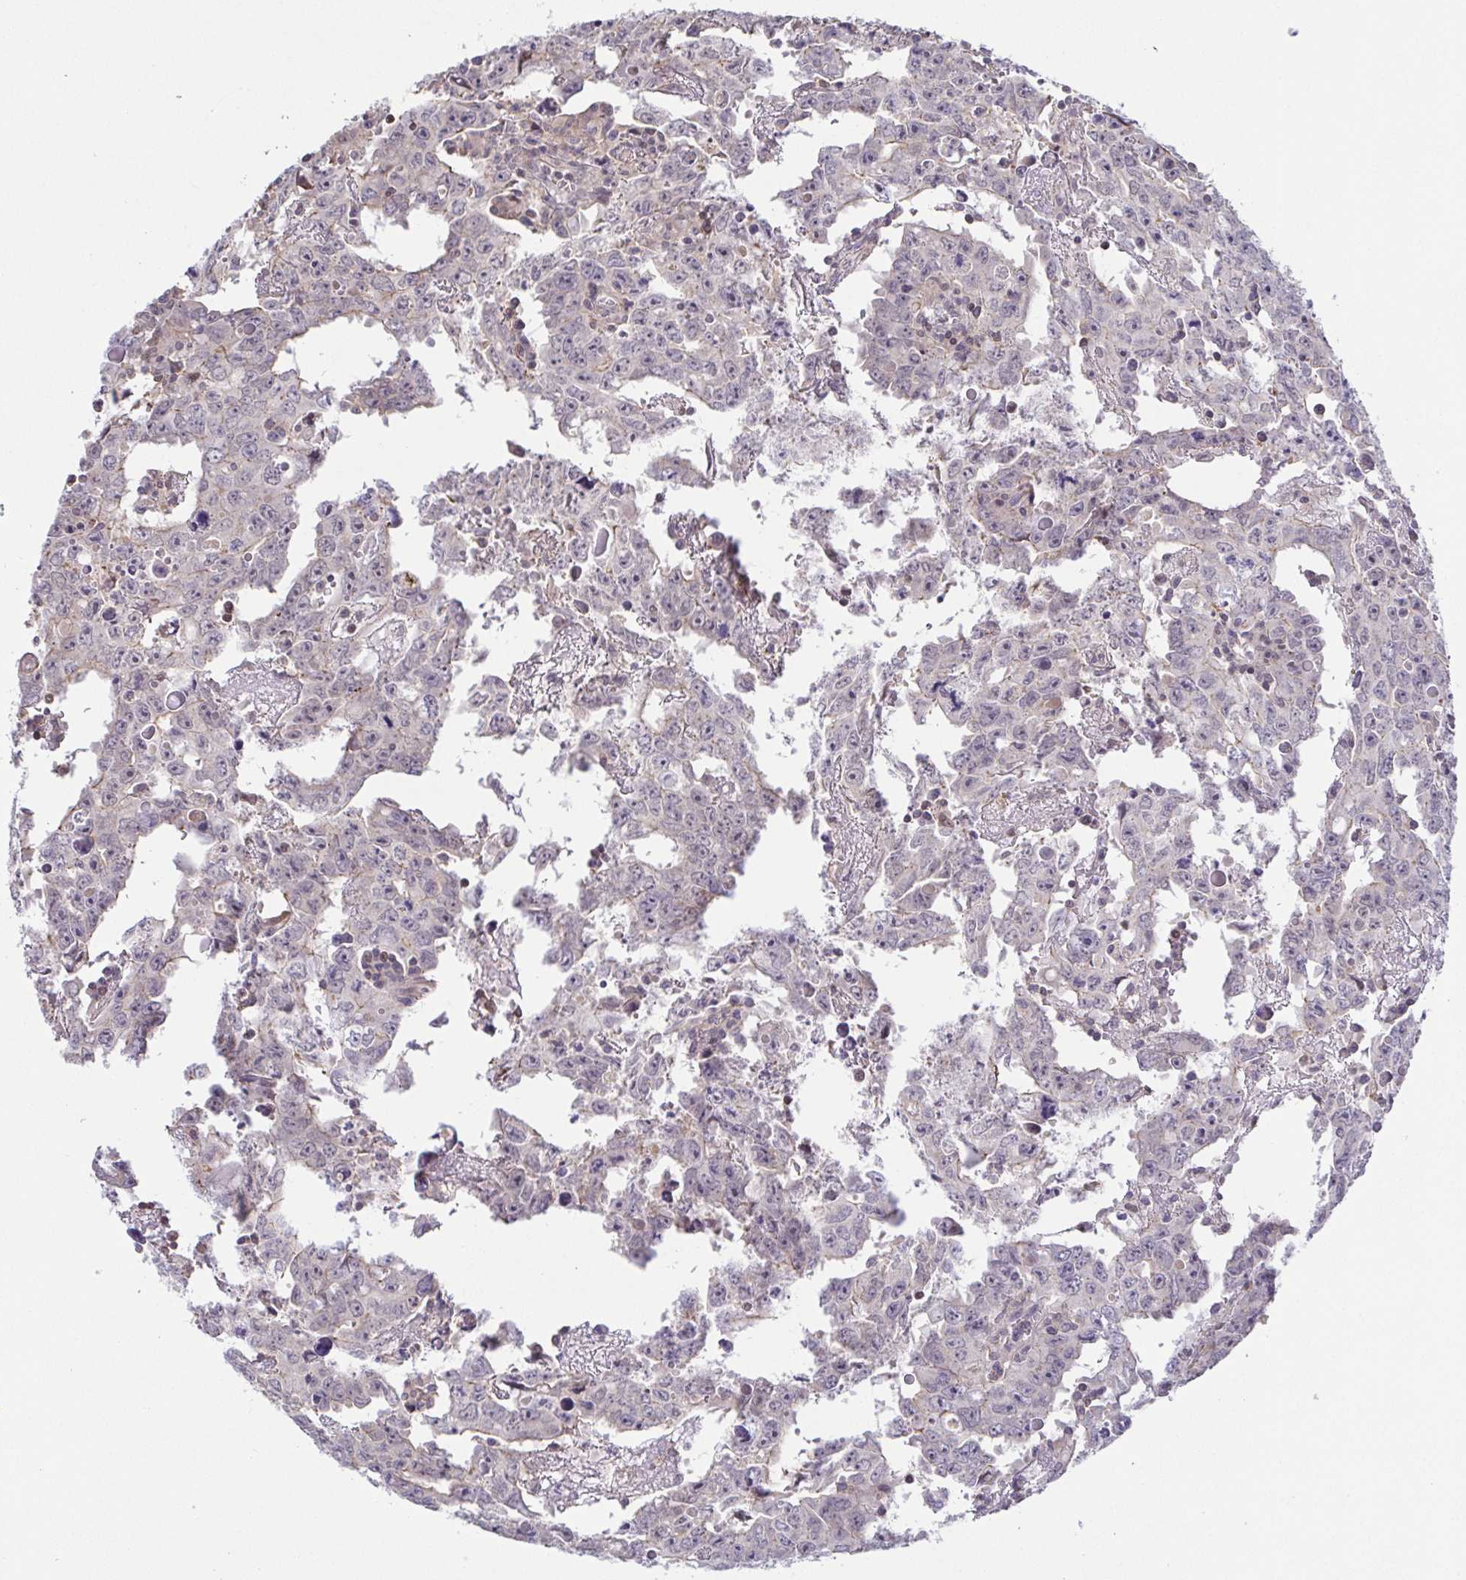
{"staining": {"intensity": "negative", "quantity": "none", "location": "none"}, "tissue": "testis cancer", "cell_type": "Tumor cells", "image_type": "cancer", "snomed": [{"axis": "morphology", "description": "Carcinoma, Embryonal, NOS"}, {"axis": "topography", "description": "Testis"}], "caption": "Tumor cells show no significant positivity in testis embryonal carcinoma.", "gene": "PREPL", "patient": {"sex": "male", "age": 22}}